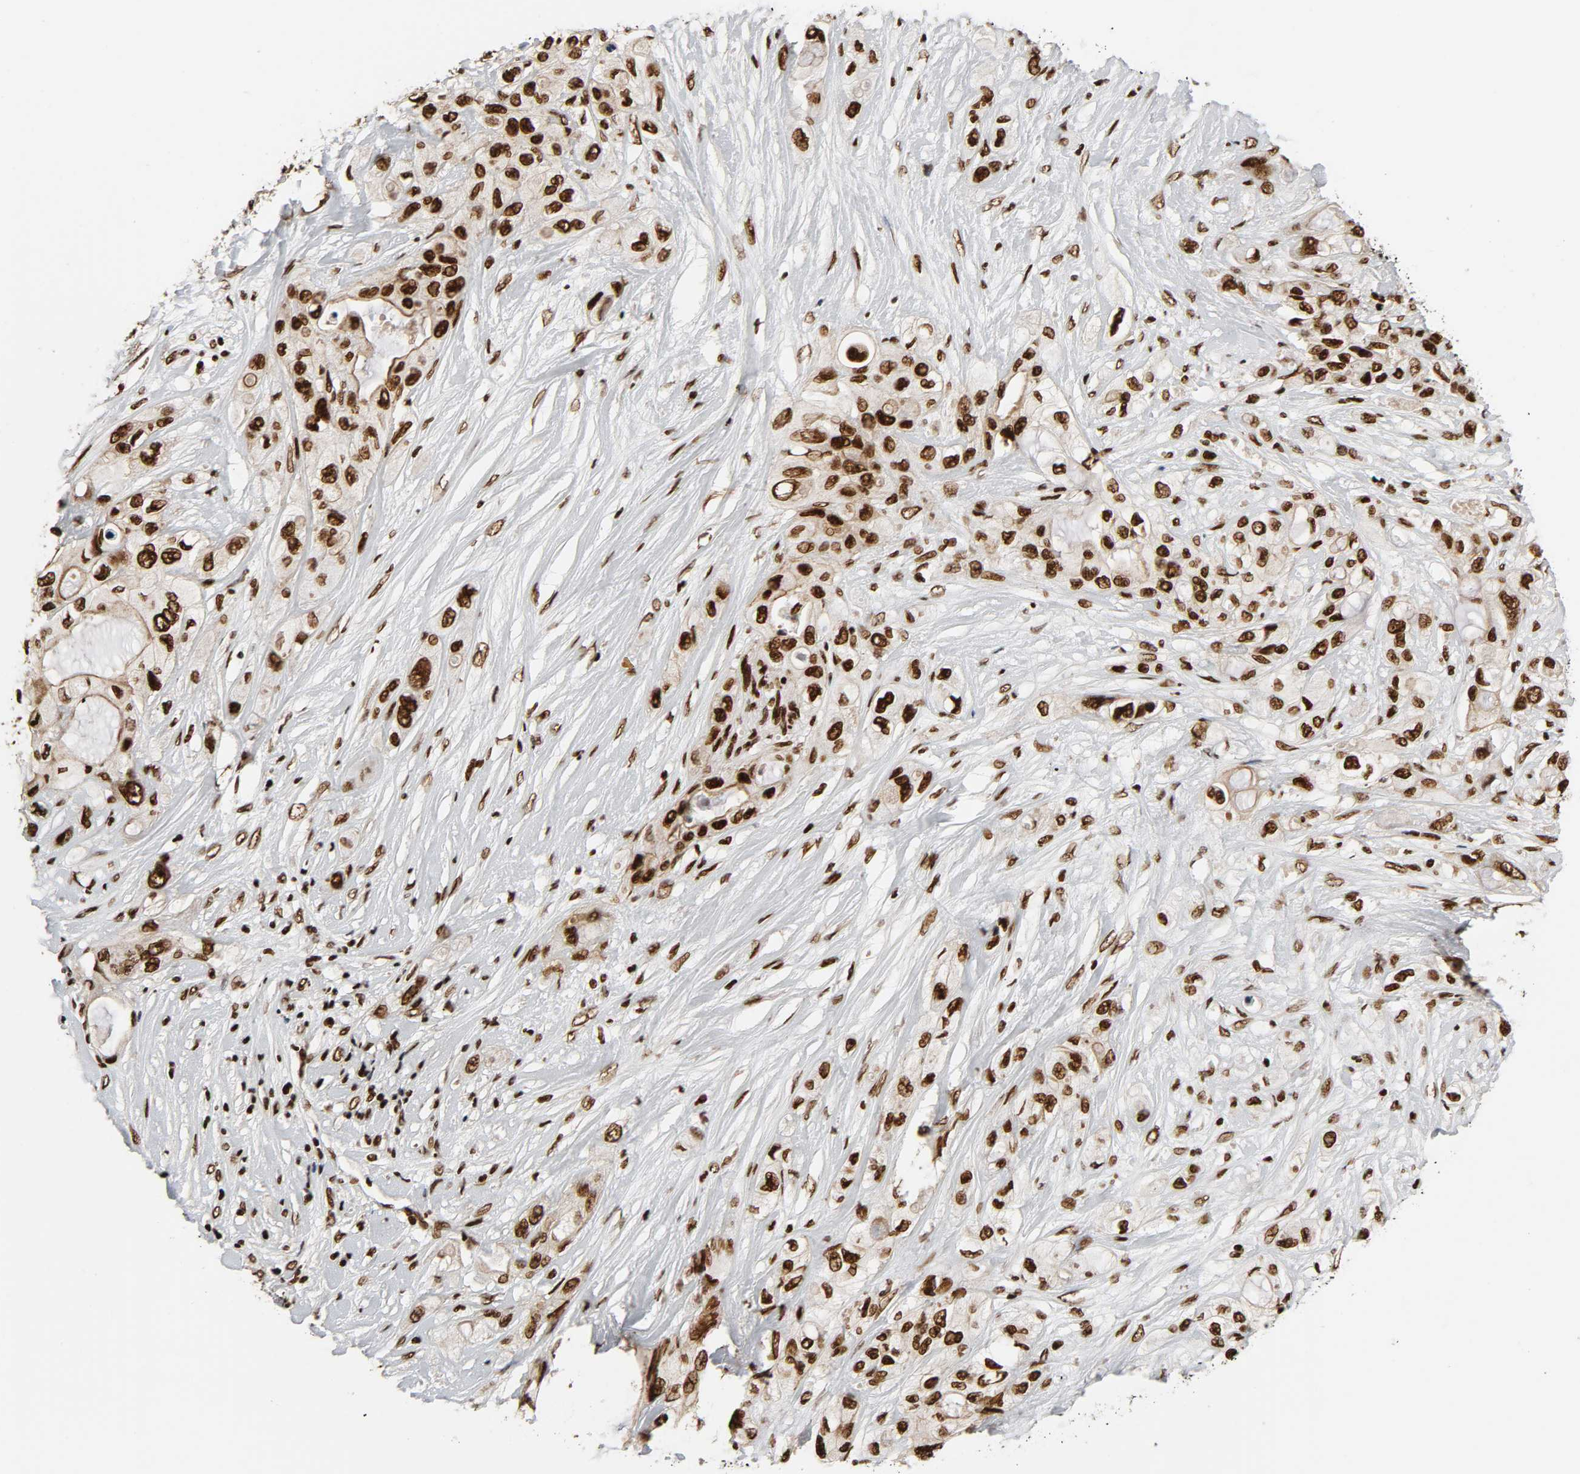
{"staining": {"intensity": "strong", "quantity": ">75%", "location": "nuclear"}, "tissue": "pancreatic cancer", "cell_type": "Tumor cells", "image_type": "cancer", "snomed": [{"axis": "morphology", "description": "Adenocarcinoma, NOS"}, {"axis": "topography", "description": "Pancreas"}], "caption": "This histopathology image exhibits IHC staining of human pancreatic adenocarcinoma, with high strong nuclear staining in about >75% of tumor cells.", "gene": "NFYB", "patient": {"sex": "female", "age": 59}}